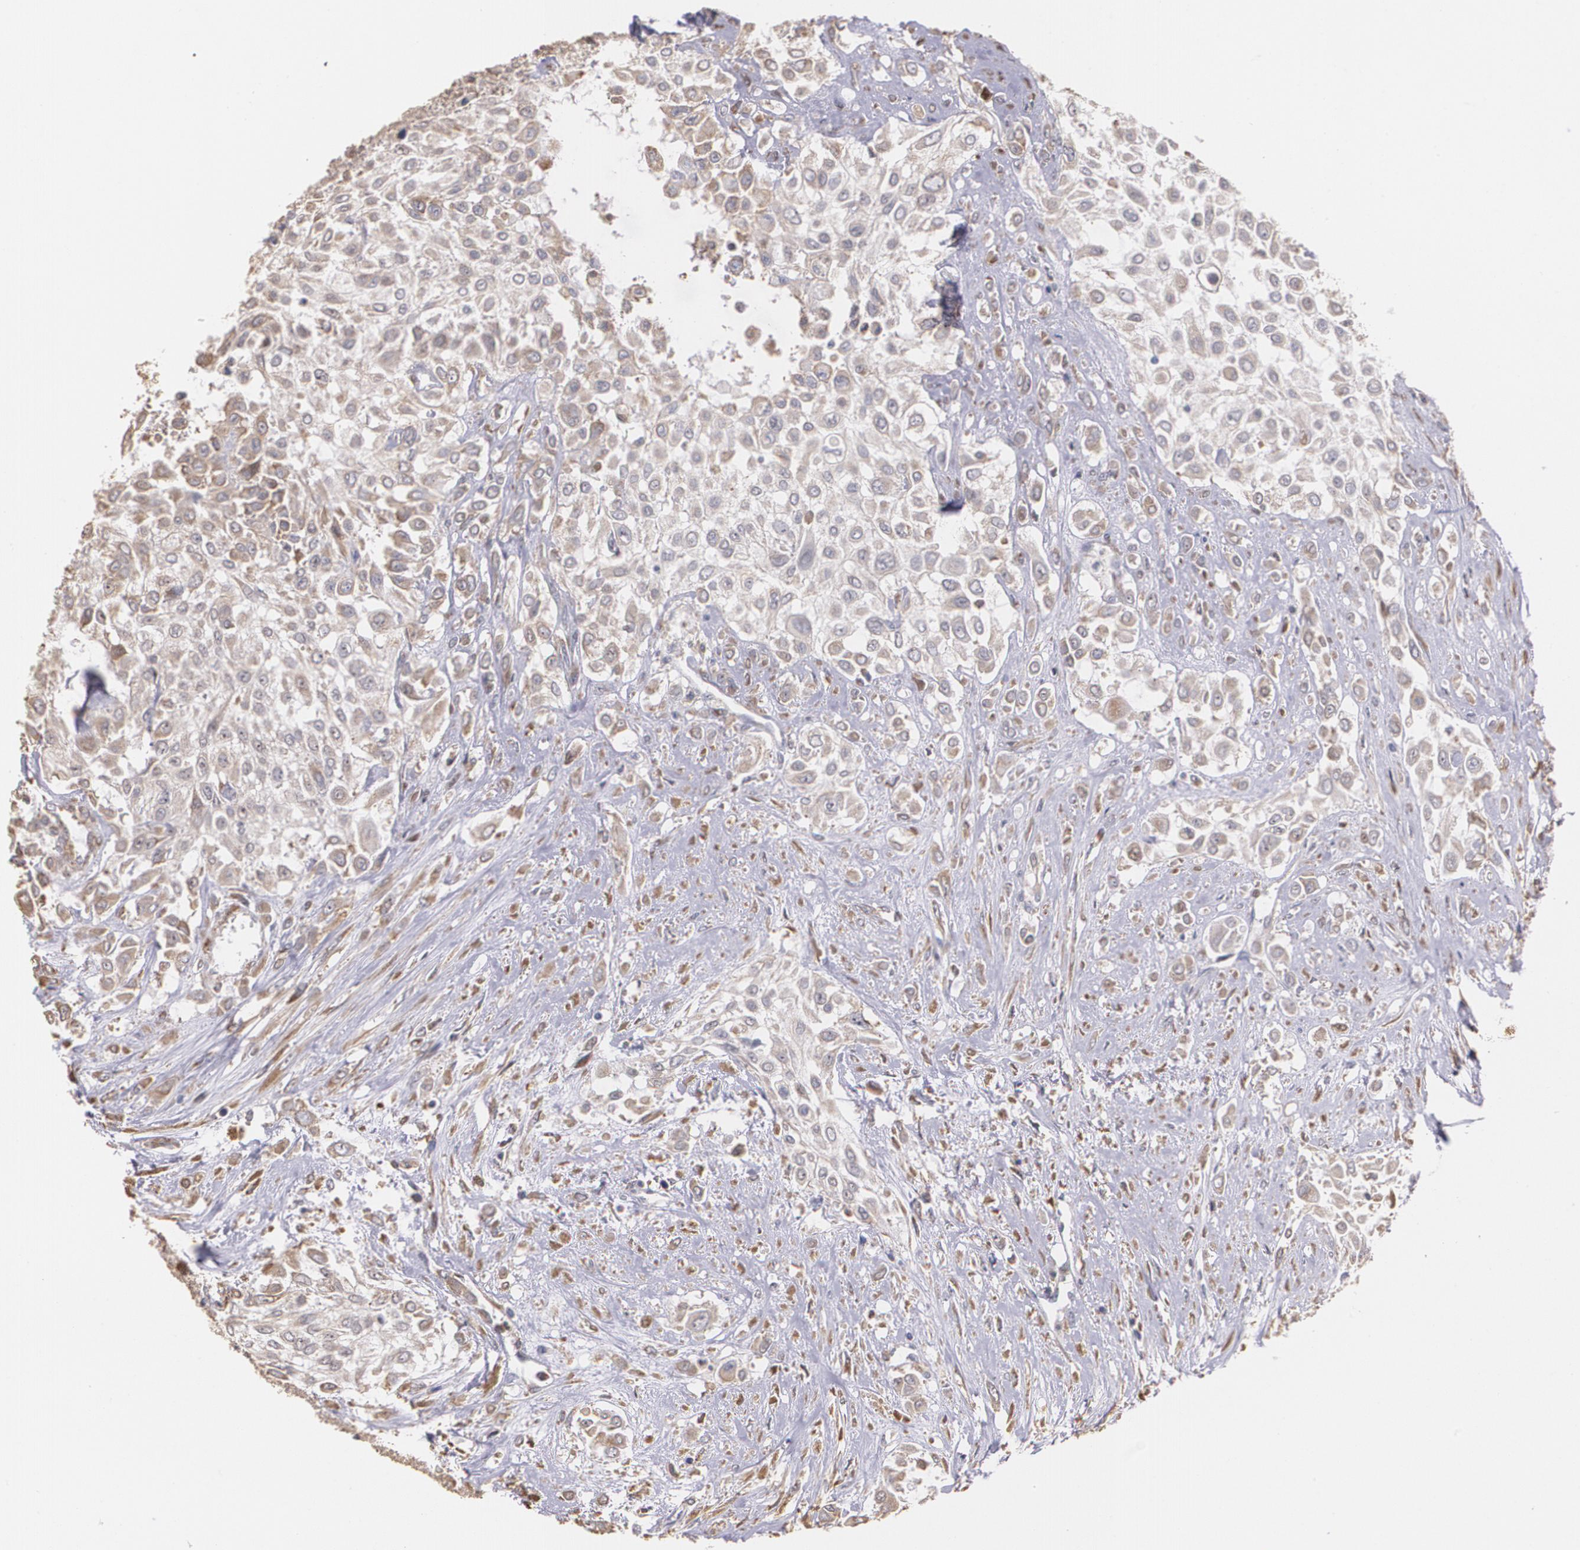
{"staining": {"intensity": "weak", "quantity": ">75%", "location": "cytoplasmic/membranous"}, "tissue": "urothelial cancer", "cell_type": "Tumor cells", "image_type": "cancer", "snomed": [{"axis": "morphology", "description": "Urothelial carcinoma, High grade"}, {"axis": "topography", "description": "Urinary bladder"}], "caption": "High-power microscopy captured an IHC histopathology image of high-grade urothelial carcinoma, revealing weak cytoplasmic/membranous staining in about >75% of tumor cells. Using DAB (brown) and hematoxylin (blue) stains, captured at high magnification using brightfield microscopy.", "gene": "ATF3", "patient": {"sex": "male", "age": 57}}